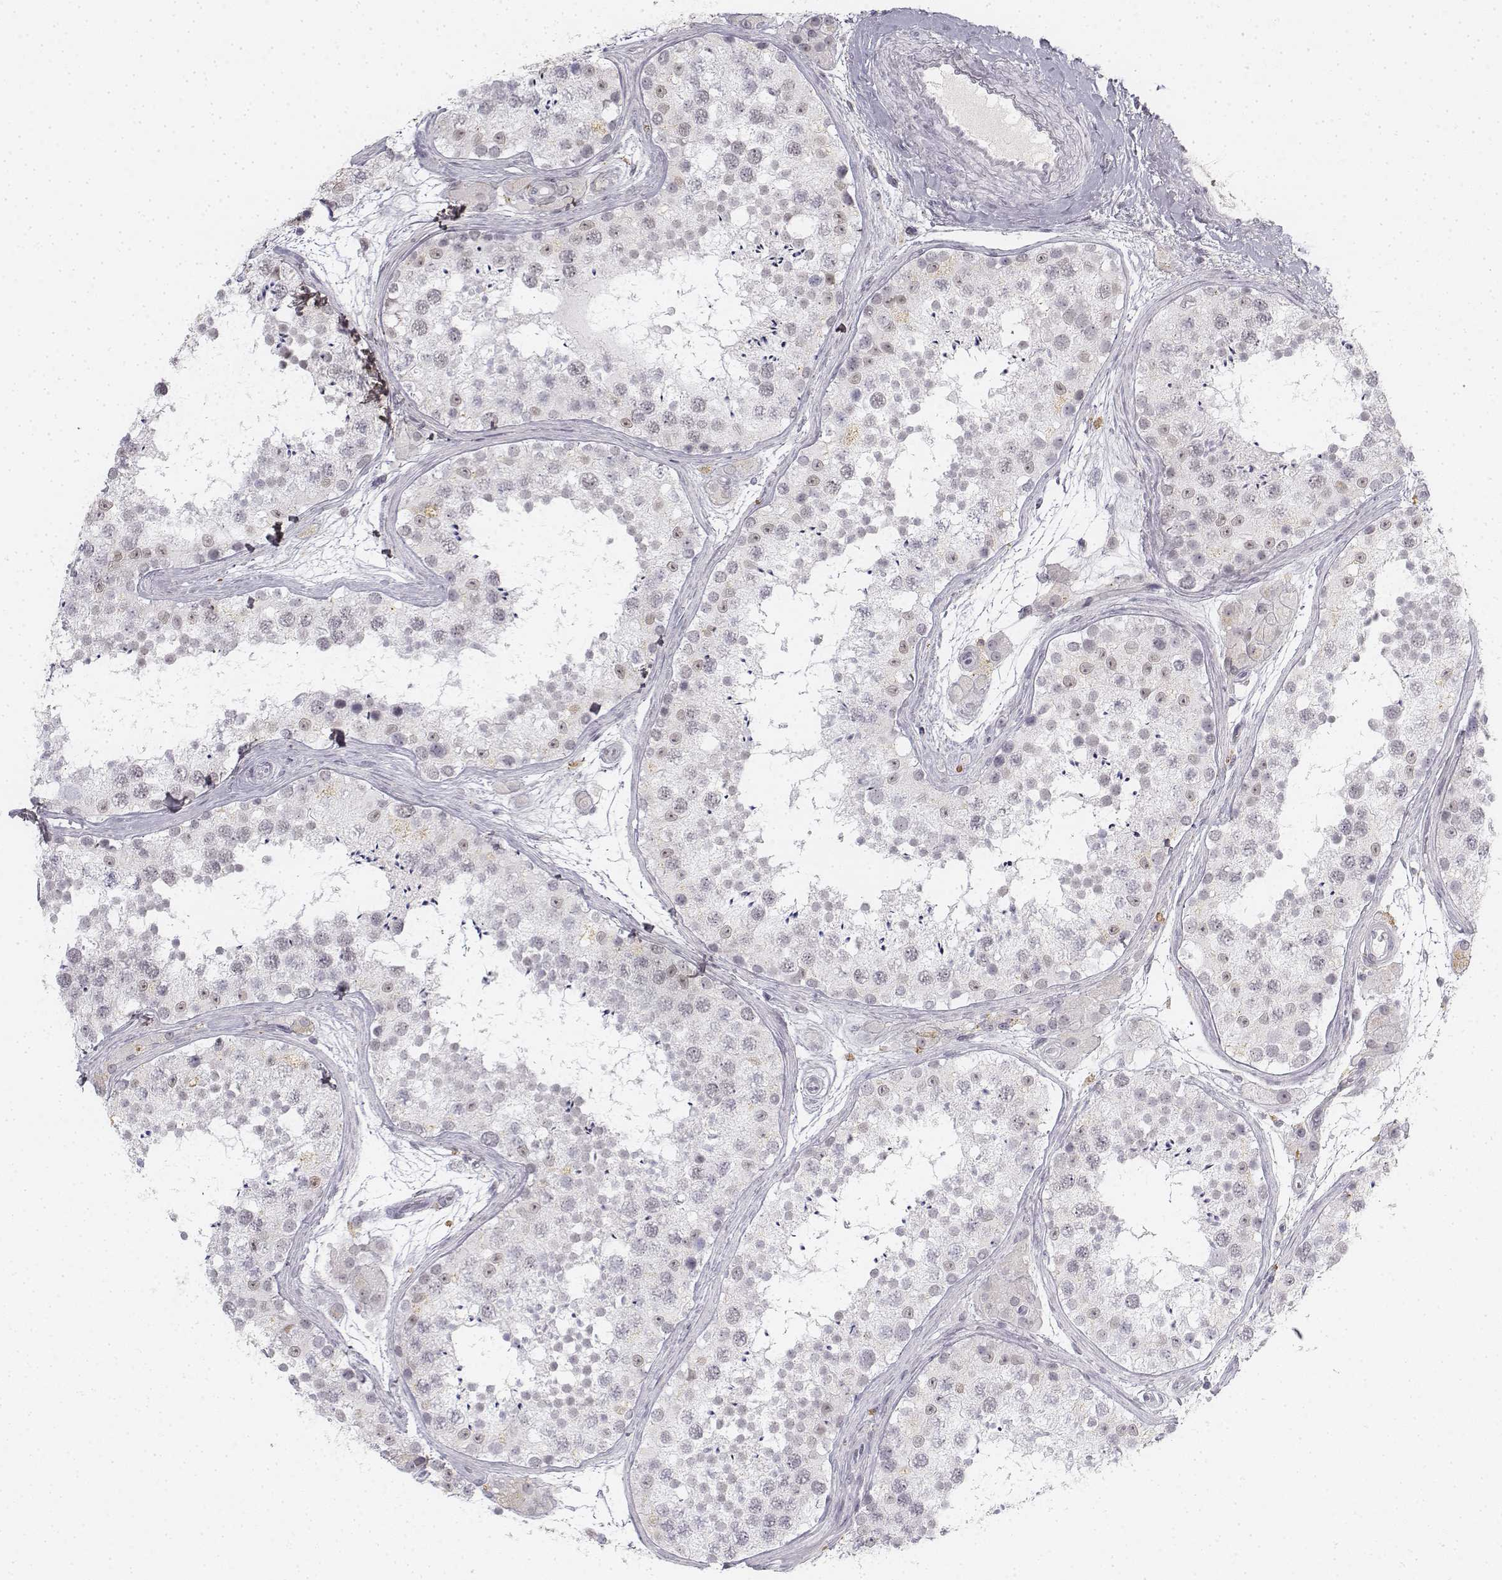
{"staining": {"intensity": "negative", "quantity": "none", "location": "none"}, "tissue": "testis", "cell_type": "Cells in seminiferous ducts", "image_type": "normal", "snomed": [{"axis": "morphology", "description": "Normal tissue, NOS"}, {"axis": "topography", "description": "Testis"}], "caption": "Histopathology image shows no protein expression in cells in seminiferous ducts of normal testis. The staining was performed using DAB (3,3'-diaminobenzidine) to visualize the protein expression in brown, while the nuclei were stained in blue with hematoxylin (Magnification: 20x).", "gene": "KRT84", "patient": {"sex": "male", "age": 41}}